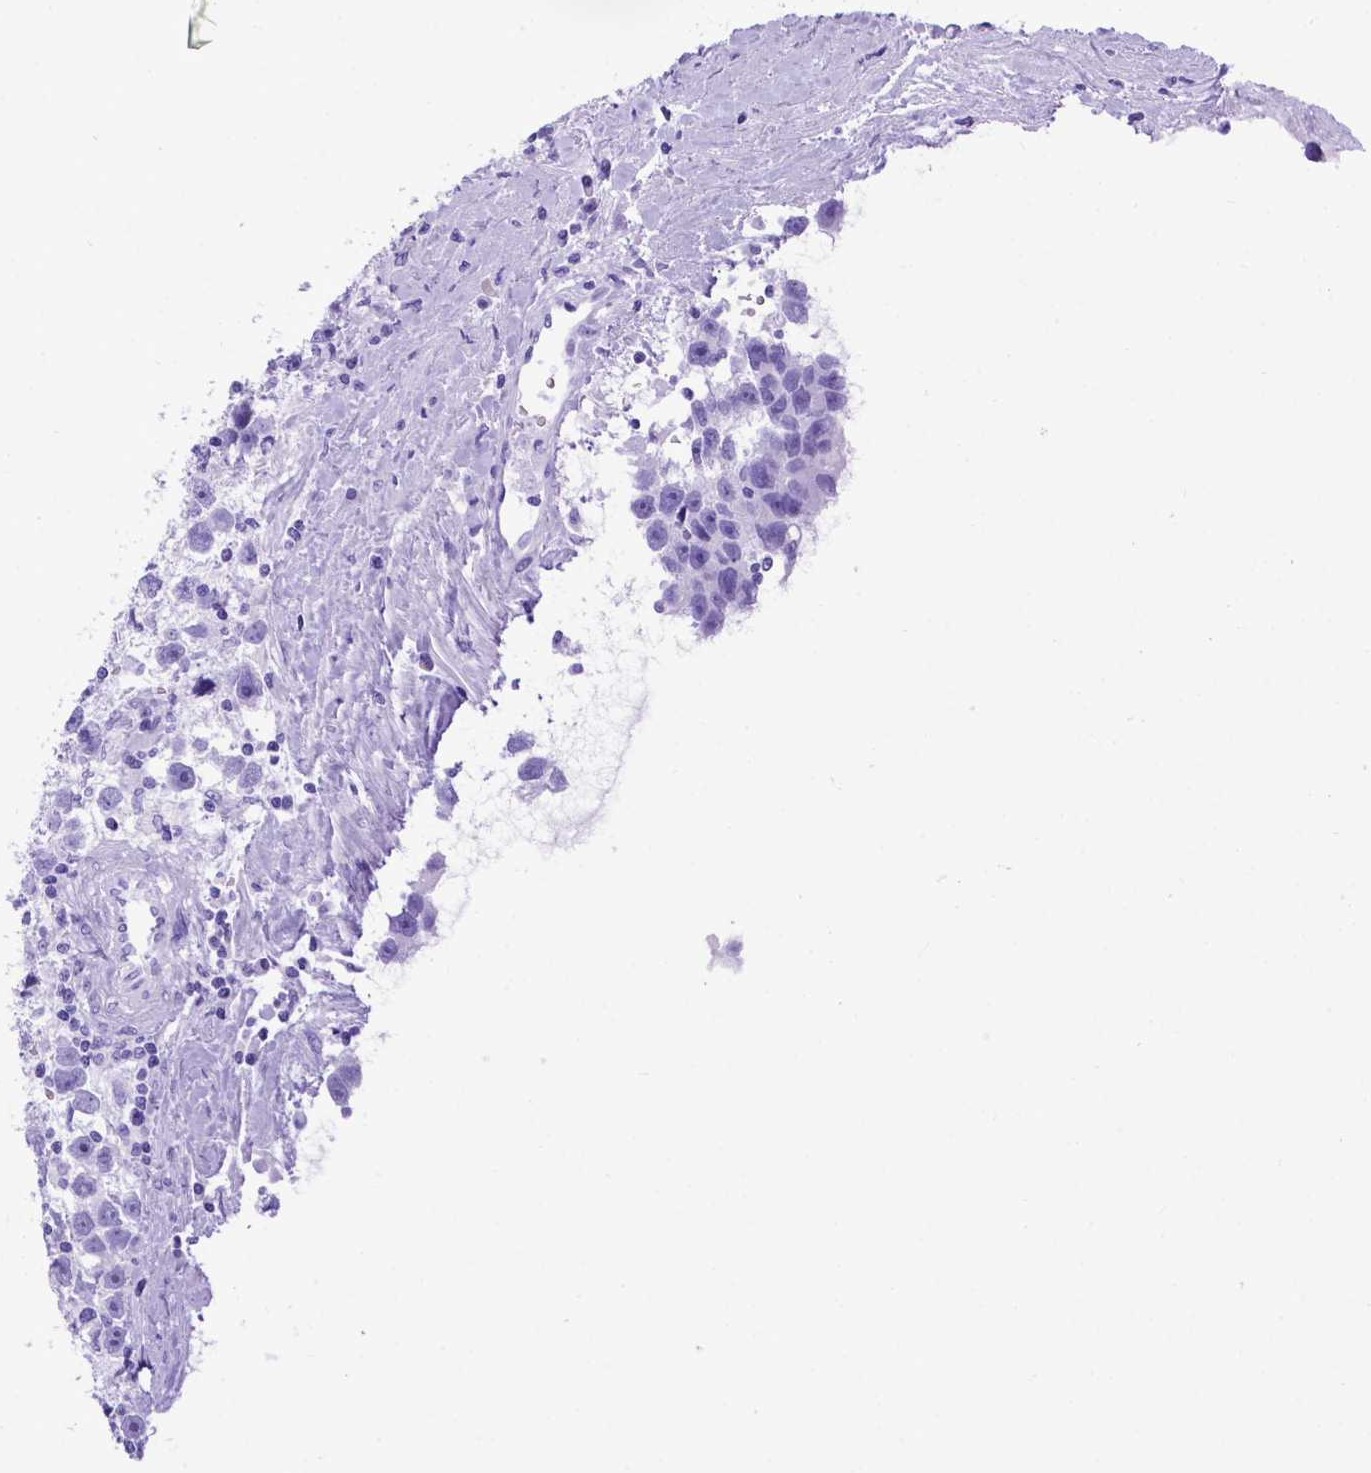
{"staining": {"intensity": "negative", "quantity": "none", "location": "none"}, "tissue": "testis cancer", "cell_type": "Tumor cells", "image_type": "cancer", "snomed": [{"axis": "morphology", "description": "Seminoma, NOS"}, {"axis": "topography", "description": "Testis"}], "caption": "A histopathology image of human testis cancer is negative for staining in tumor cells. (DAB immunohistochemistry visualized using brightfield microscopy, high magnification).", "gene": "MEOX2", "patient": {"sex": "male", "age": 43}}